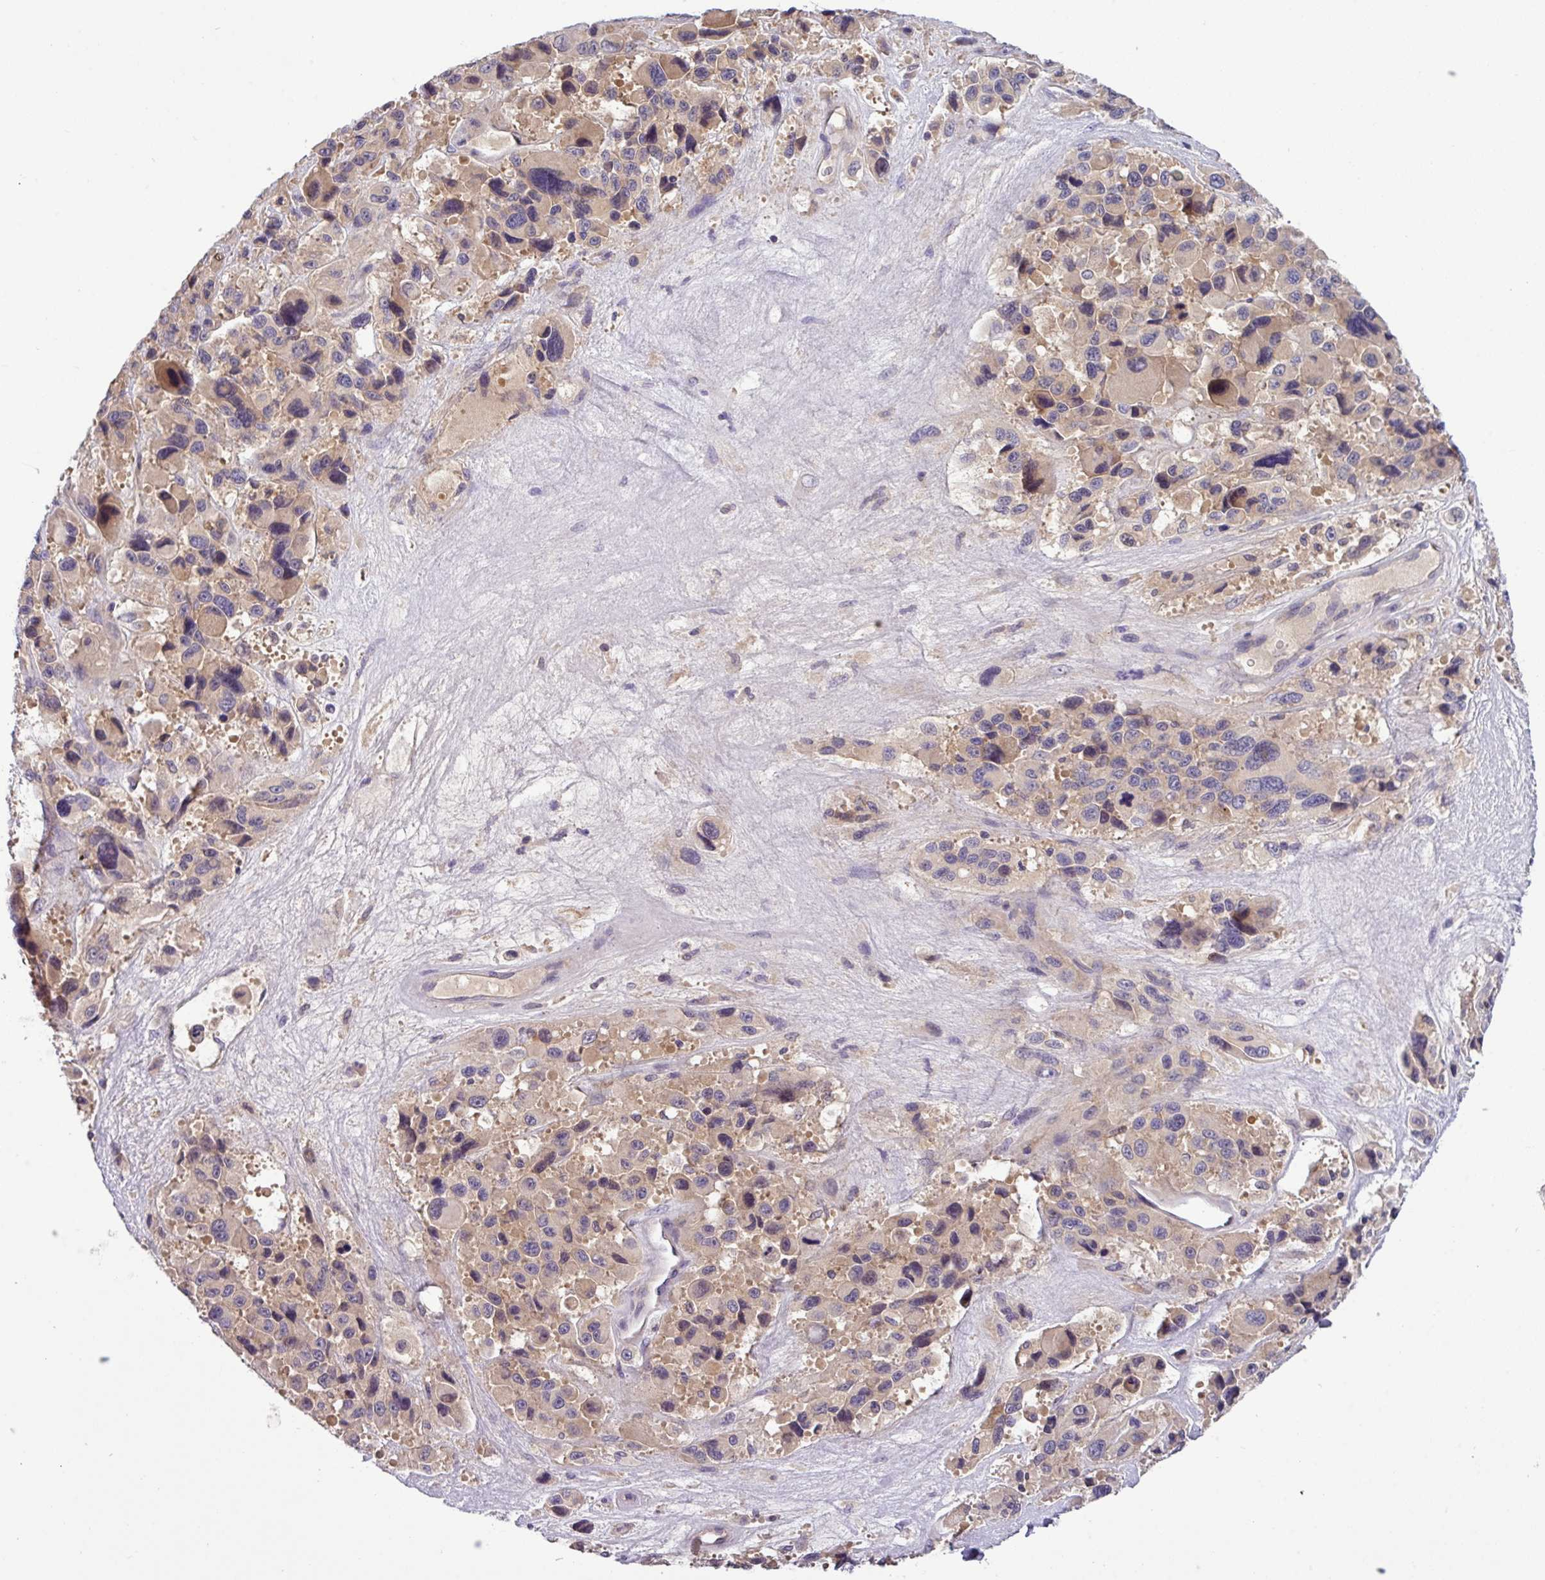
{"staining": {"intensity": "weak", "quantity": "25%-75%", "location": "cytoplasmic/membranous"}, "tissue": "melanoma", "cell_type": "Tumor cells", "image_type": "cancer", "snomed": [{"axis": "morphology", "description": "Malignant melanoma, Metastatic site"}, {"axis": "topography", "description": "Lymph node"}], "caption": "An image showing weak cytoplasmic/membranous expression in approximately 25%-75% of tumor cells in melanoma, as visualized by brown immunohistochemical staining.", "gene": "TMEM62", "patient": {"sex": "female", "age": 65}}